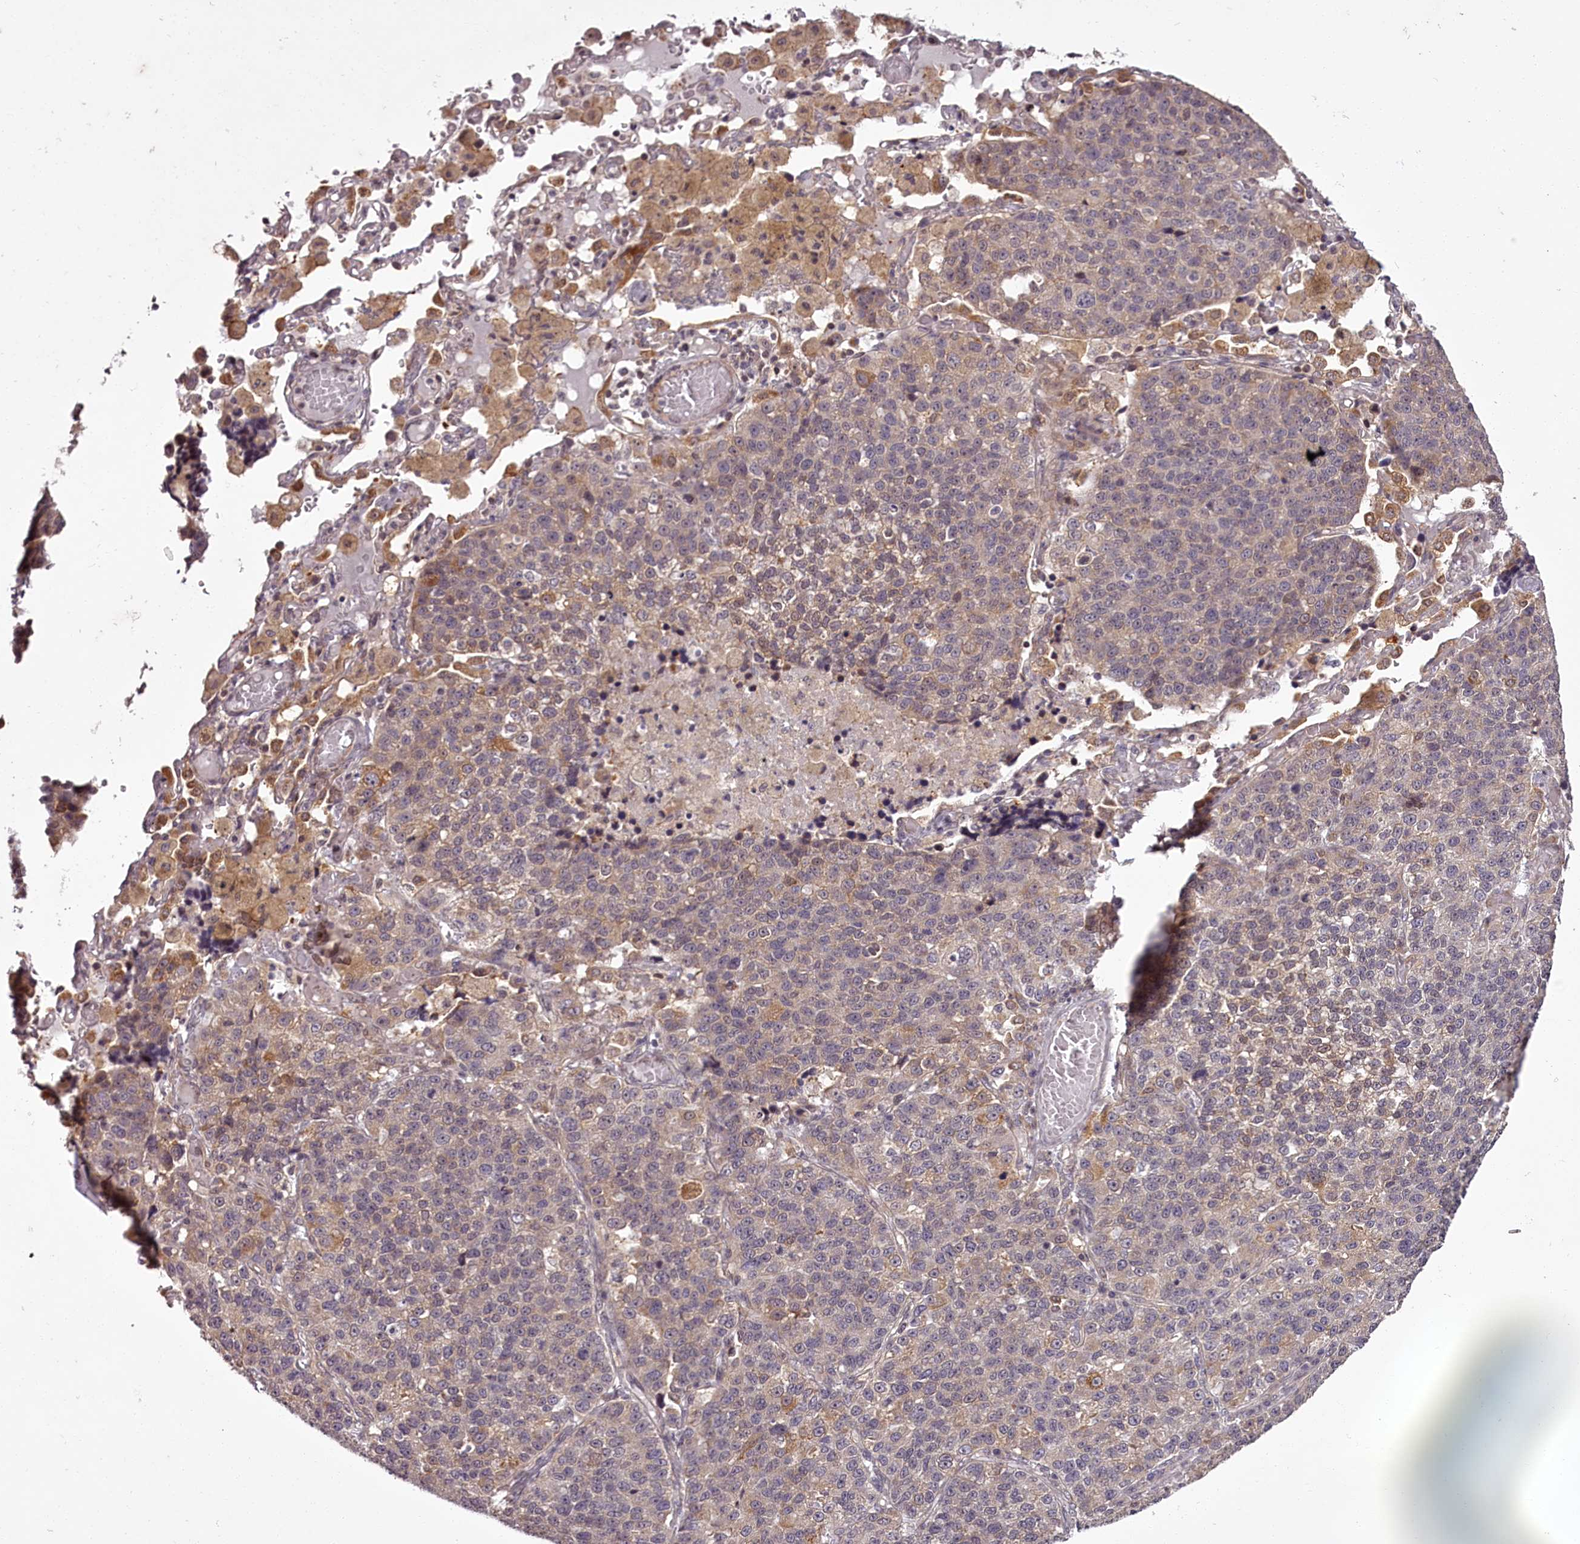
{"staining": {"intensity": "weak", "quantity": "<25%", "location": "cytoplasmic/membranous"}, "tissue": "lung cancer", "cell_type": "Tumor cells", "image_type": "cancer", "snomed": [{"axis": "morphology", "description": "Adenocarcinoma, NOS"}, {"axis": "topography", "description": "Lung"}], "caption": "Immunohistochemistry histopathology image of lung adenocarcinoma stained for a protein (brown), which reveals no staining in tumor cells.", "gene": "CCDC92", "patient": {"sex": "male", "age": 49}}